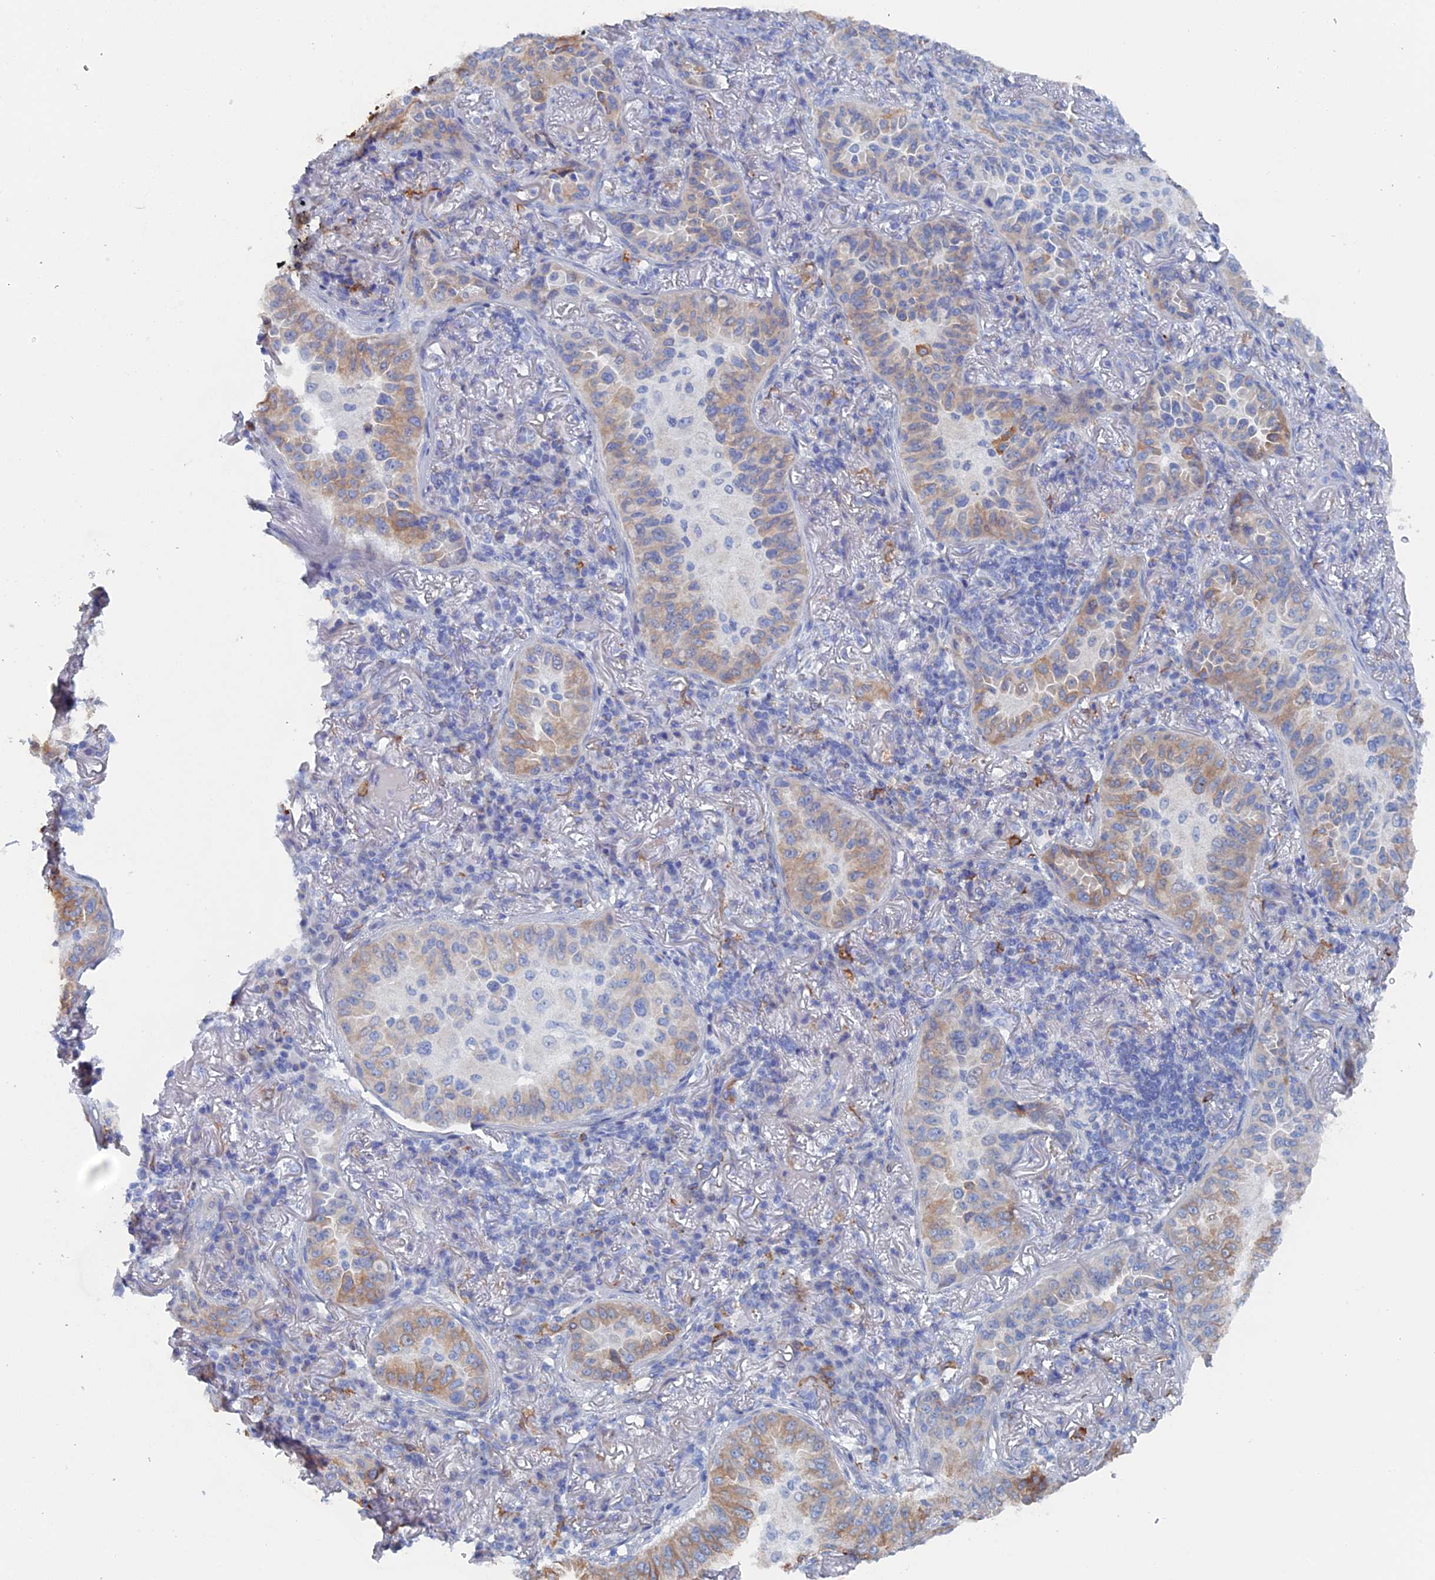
{"staining": {"intensity": "weak", "quantity": "25%-75%", "location": "cytoplasmic/membranous"}, "tissue": "lung cancer", "cell_type": "Tumor cells", "image_type": "cancer", "snomed": [{"axis": "morphology", "description": "Adenocarcinoma, NOS"}, {"axis": "topography", "description": "Lung"}], "caption": "DAB immunohistochemical staining of human lung cancer shows weak cytoplasmic/membranous protein staining in about 25%-75% of tumor cells. (brown staining indicates protein expression, while blue staining denotes nuclei).", "gene": "COG7", "patient": {"sex": "female", "age": 69}}